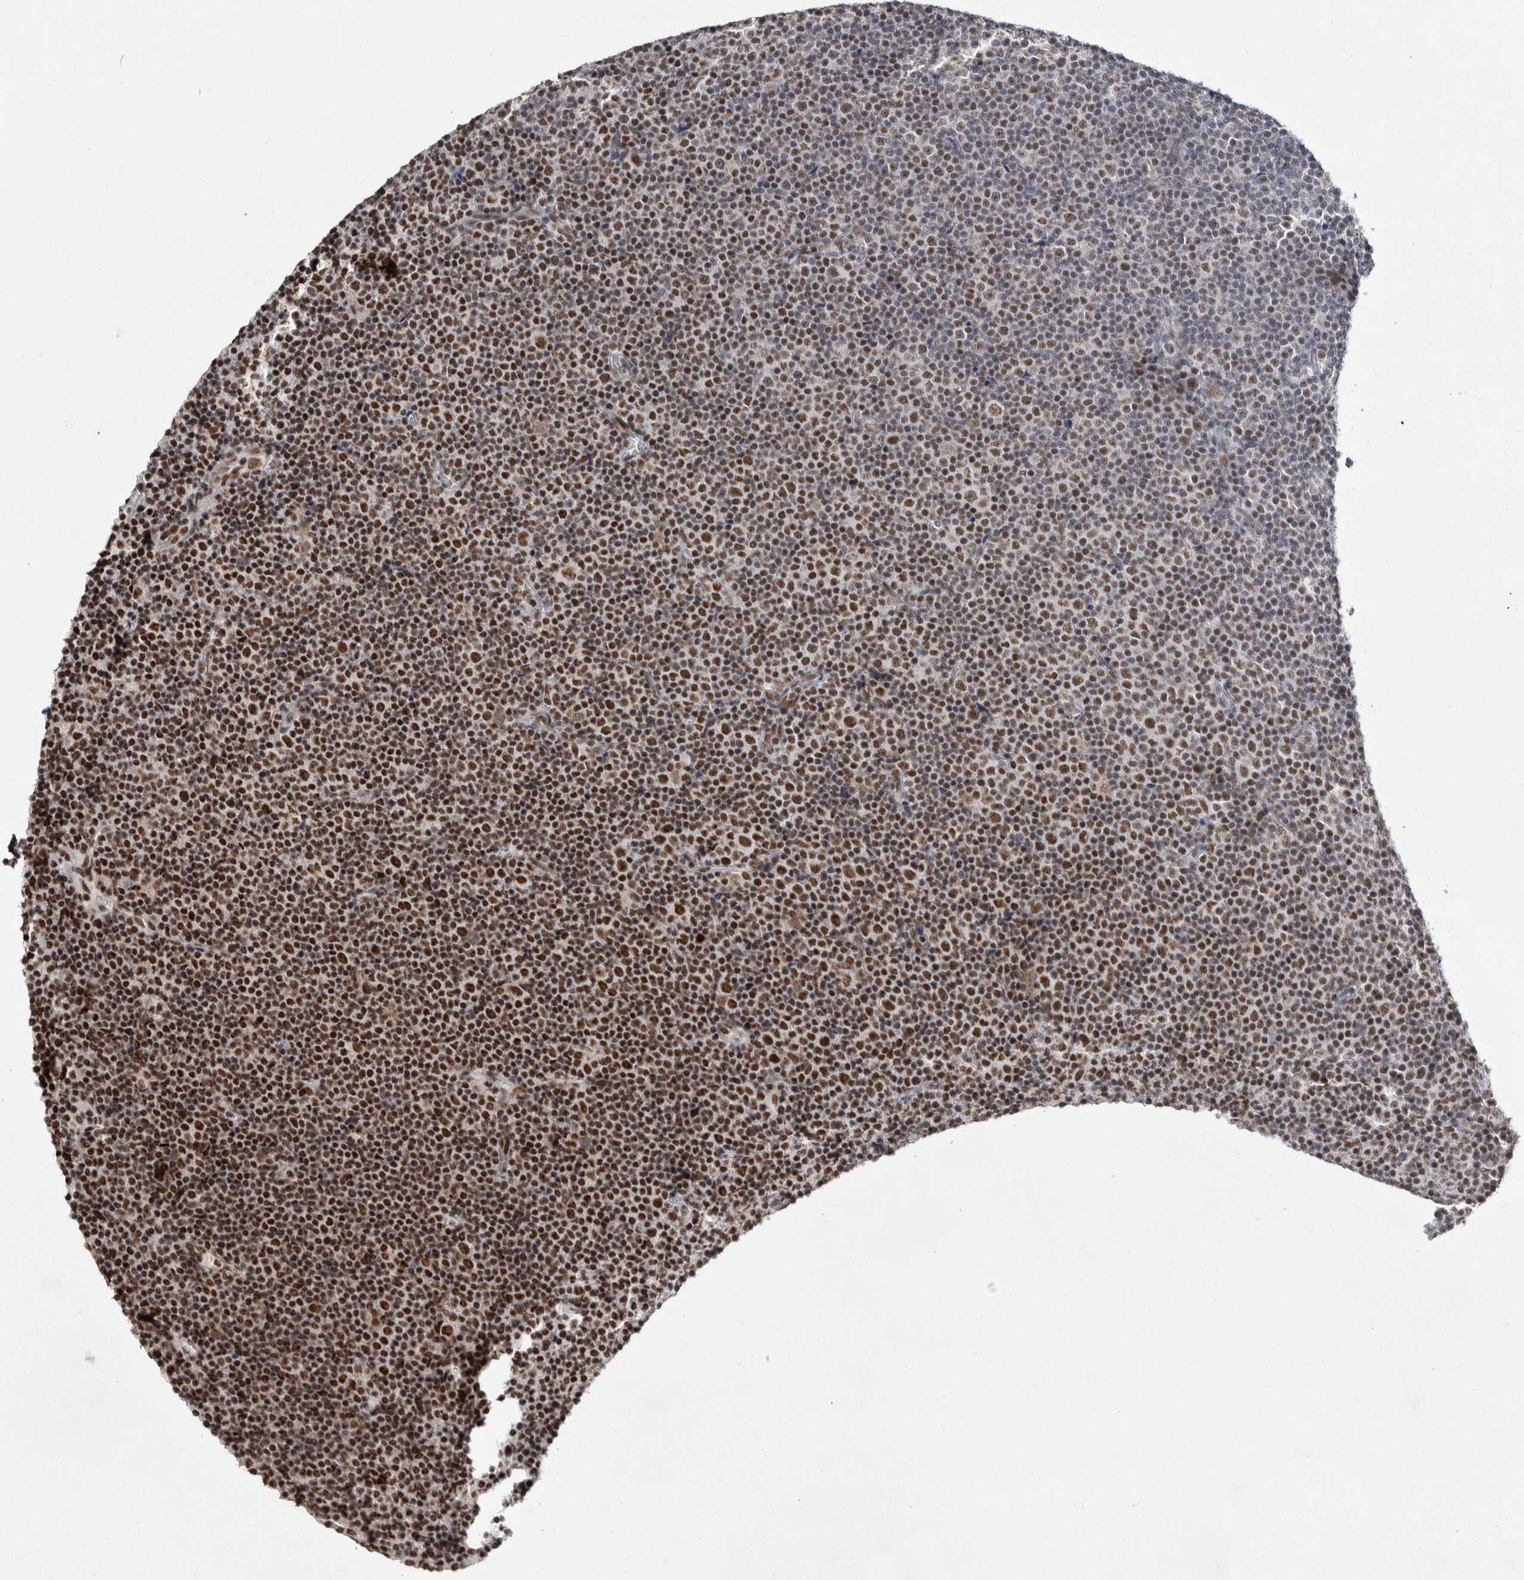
{"staining": {"intensity": "strong", "quantity": ">75%", "location": "nuclear"}, "tissue": "lymphoma", "cell_type": "Tumor cells", "image_type": "cancer", "snomed": [{"axis": "morphology", "description": "Malignant lymphoma, non-Hodgkin's type, Low grade"}, {"axis": "topography", "description": "Lymph node"}], "caption": "Tumor cells show high levels of strong nuclear positivity in approximately >75% of cells in malignant lymphoma, non-Hodgkin's type (low-grade). Using DAB (brown) and hematoxylin (blue) stains, captured at high magnification using brightfield microscopy.", "gene": "ASPN", "patient": {"sex": "female", "age": 67}}